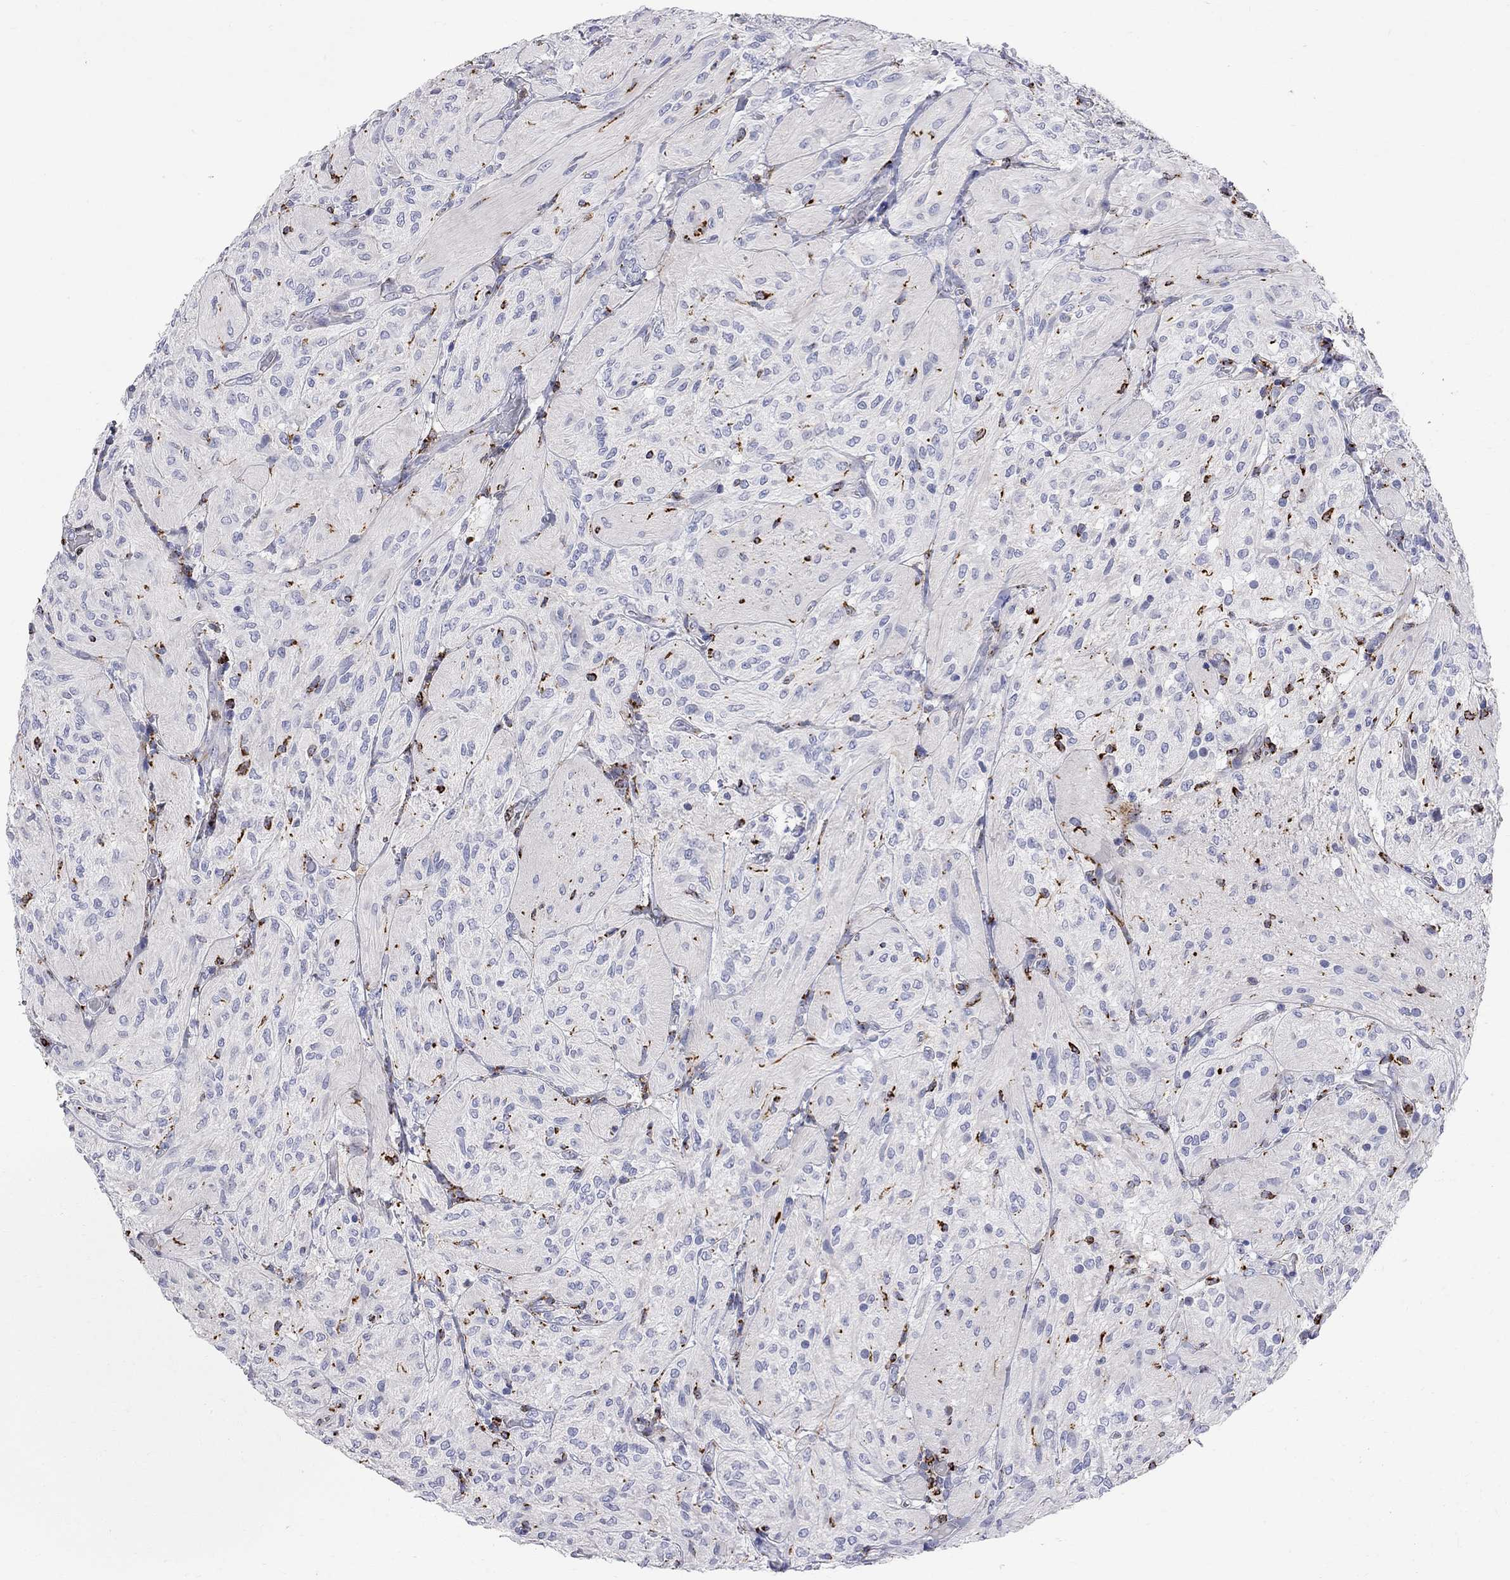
{"staining": {"intensity": "negative", "quantity": "none", "location": "none"}, "tissue": "glioma", "cell_type": "Tumor cells", "image_type": "cancer", "snomed": [{"axis": "morphology", "description": "Glioma, malignant, Low grade"}, {"axis": "topography", "description": "Brain"}], "caption": "This photomicrograph is of malignant glioma (low-grade) stained with immunohistochemistry (IHC) to label a protein in brown with the nuclei are counter-stained blue. There is no positivity in tumor cells.", "gene": "ACSL1", "patient": {"sex": "male", "age": 3}}